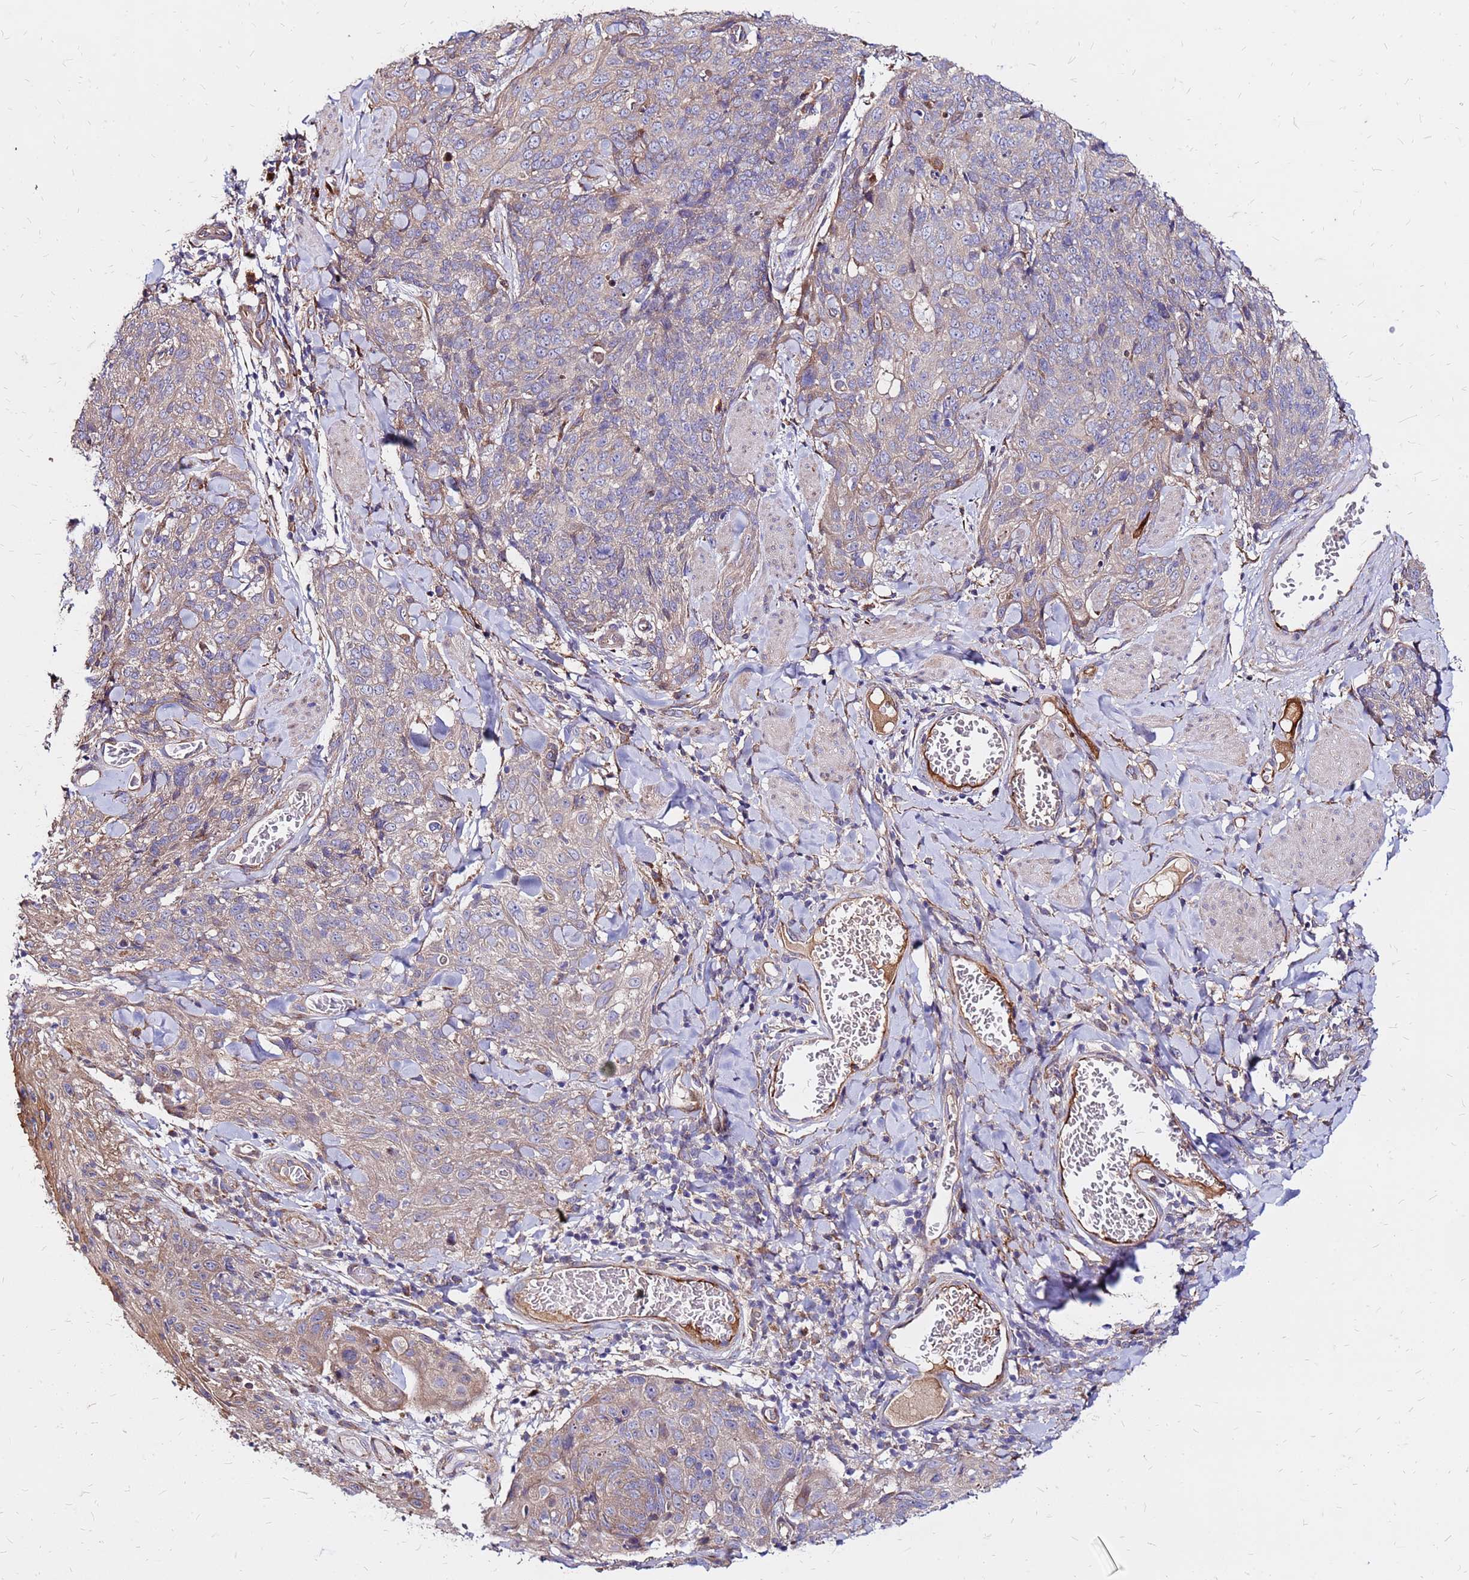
{"staining": {"intensity": "weak", "quantity": "25%-75%", "location": "cytoplasmic/membranous"}, "tissue": "skin cancer", "cell_type": "Tumor cells", "image_type": "cancer", "snomed": [{"axis": "morphology", "description": "Squamous cell carcinoma, NOS"}, {"axis": "topography", "description": "Skin"}, {"axis": "topography", "description": "Vulva"}], "caption": "Skin squamous cell carcinoma stained with DAB immunohistochemistry demonstrates low levels of weak cytoplasmic/membranous staining in approximately 25%-75% of tumor cells.", "gene": "VMO1", "patient": {"sex": "female", "age": 85}}